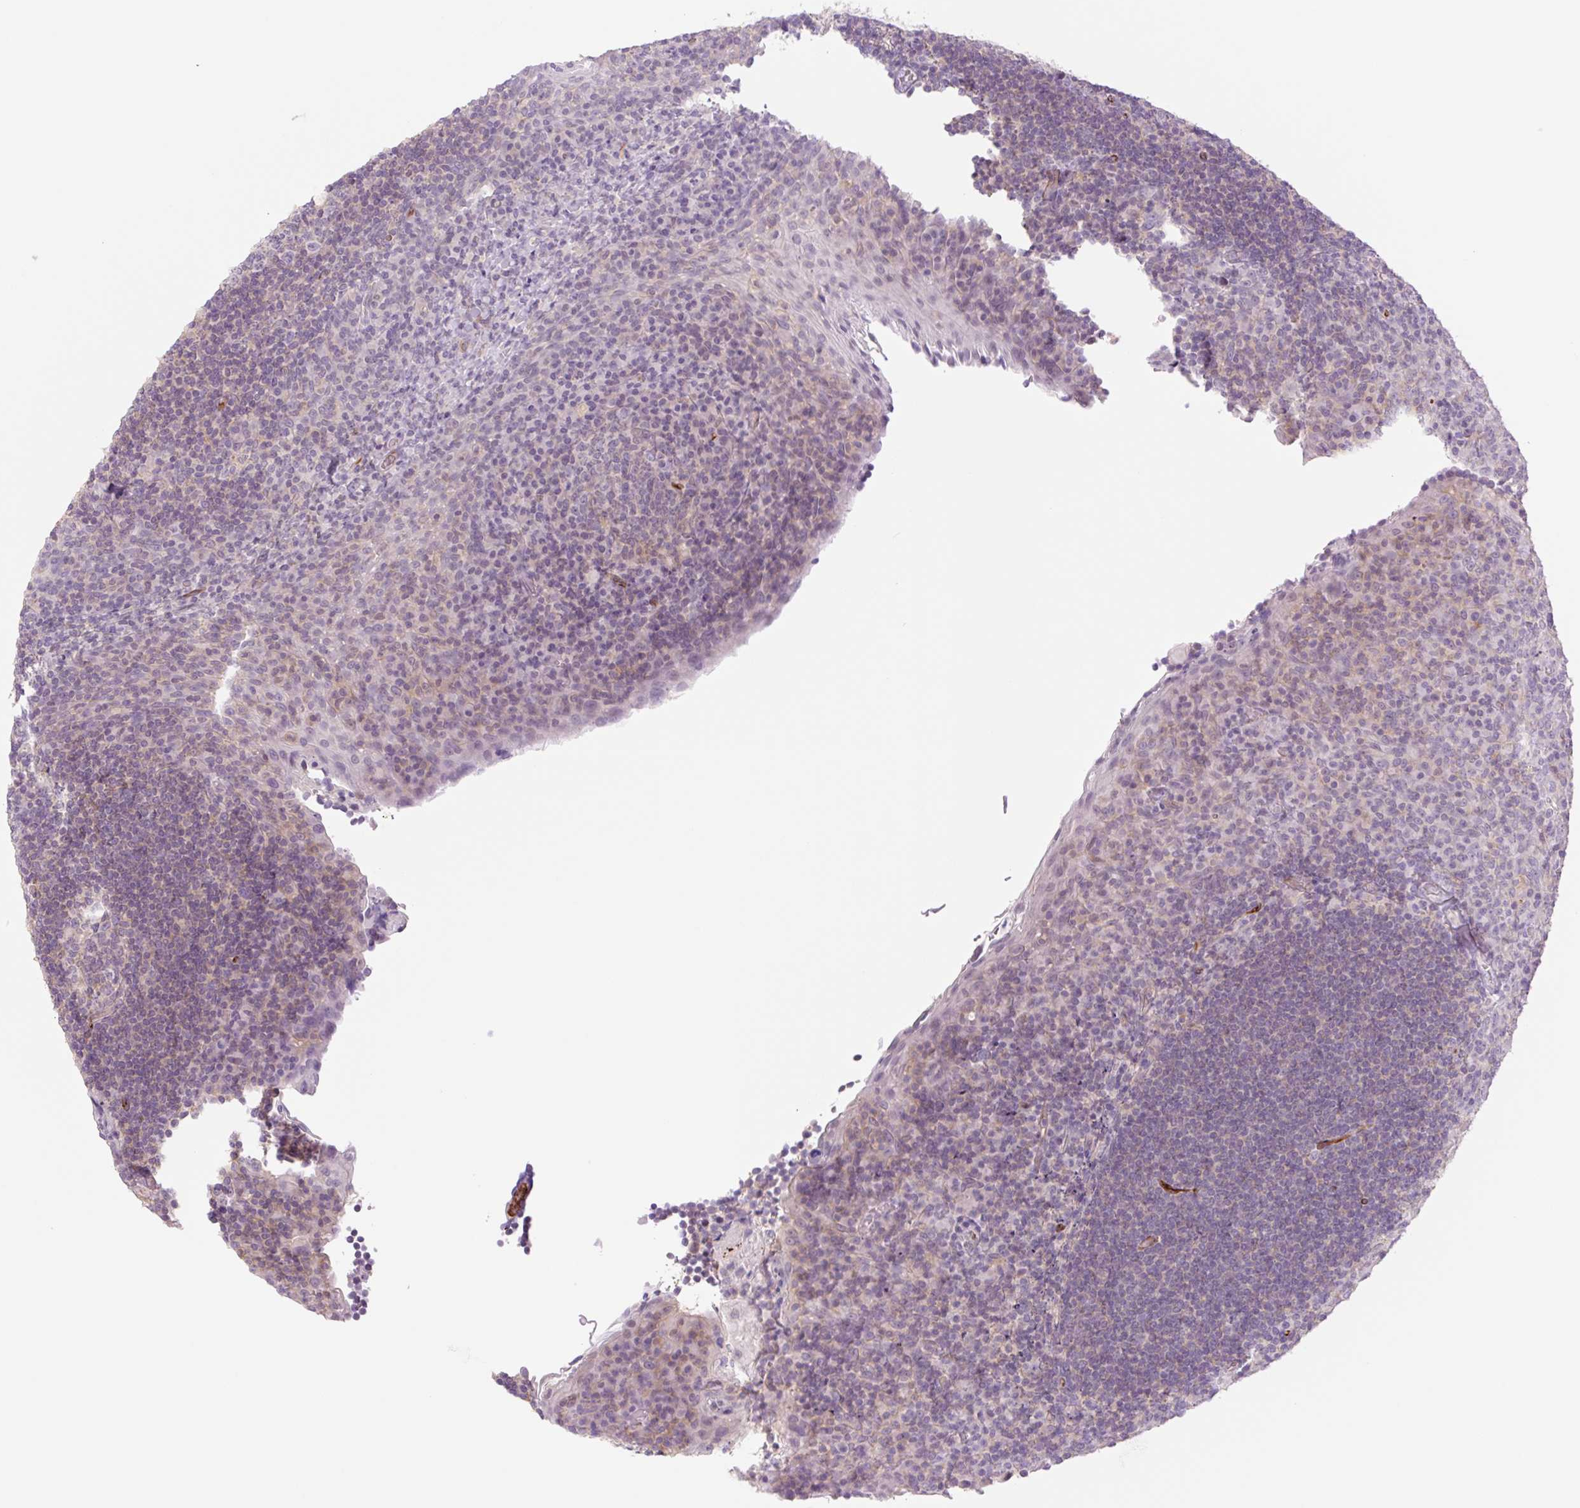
{"staining": {"intensity": "negative", "quantity": "none", "location": "none"}, "tissue": "tonsil", "cell_type": "Germinal center cells", "image_type": "normal", "snomed": [{"axis": "morphology", "description": "Normal tissue, NOS"}, {"axis": "topography", "description": "Tonsil"}], "caption": "Human tonsil stained for a protein using immunohistochemistry demonstrates no expression in germinal center cells.", "gene": "ZFYVE21", "patient": {"sex": "male", "age": 17}}